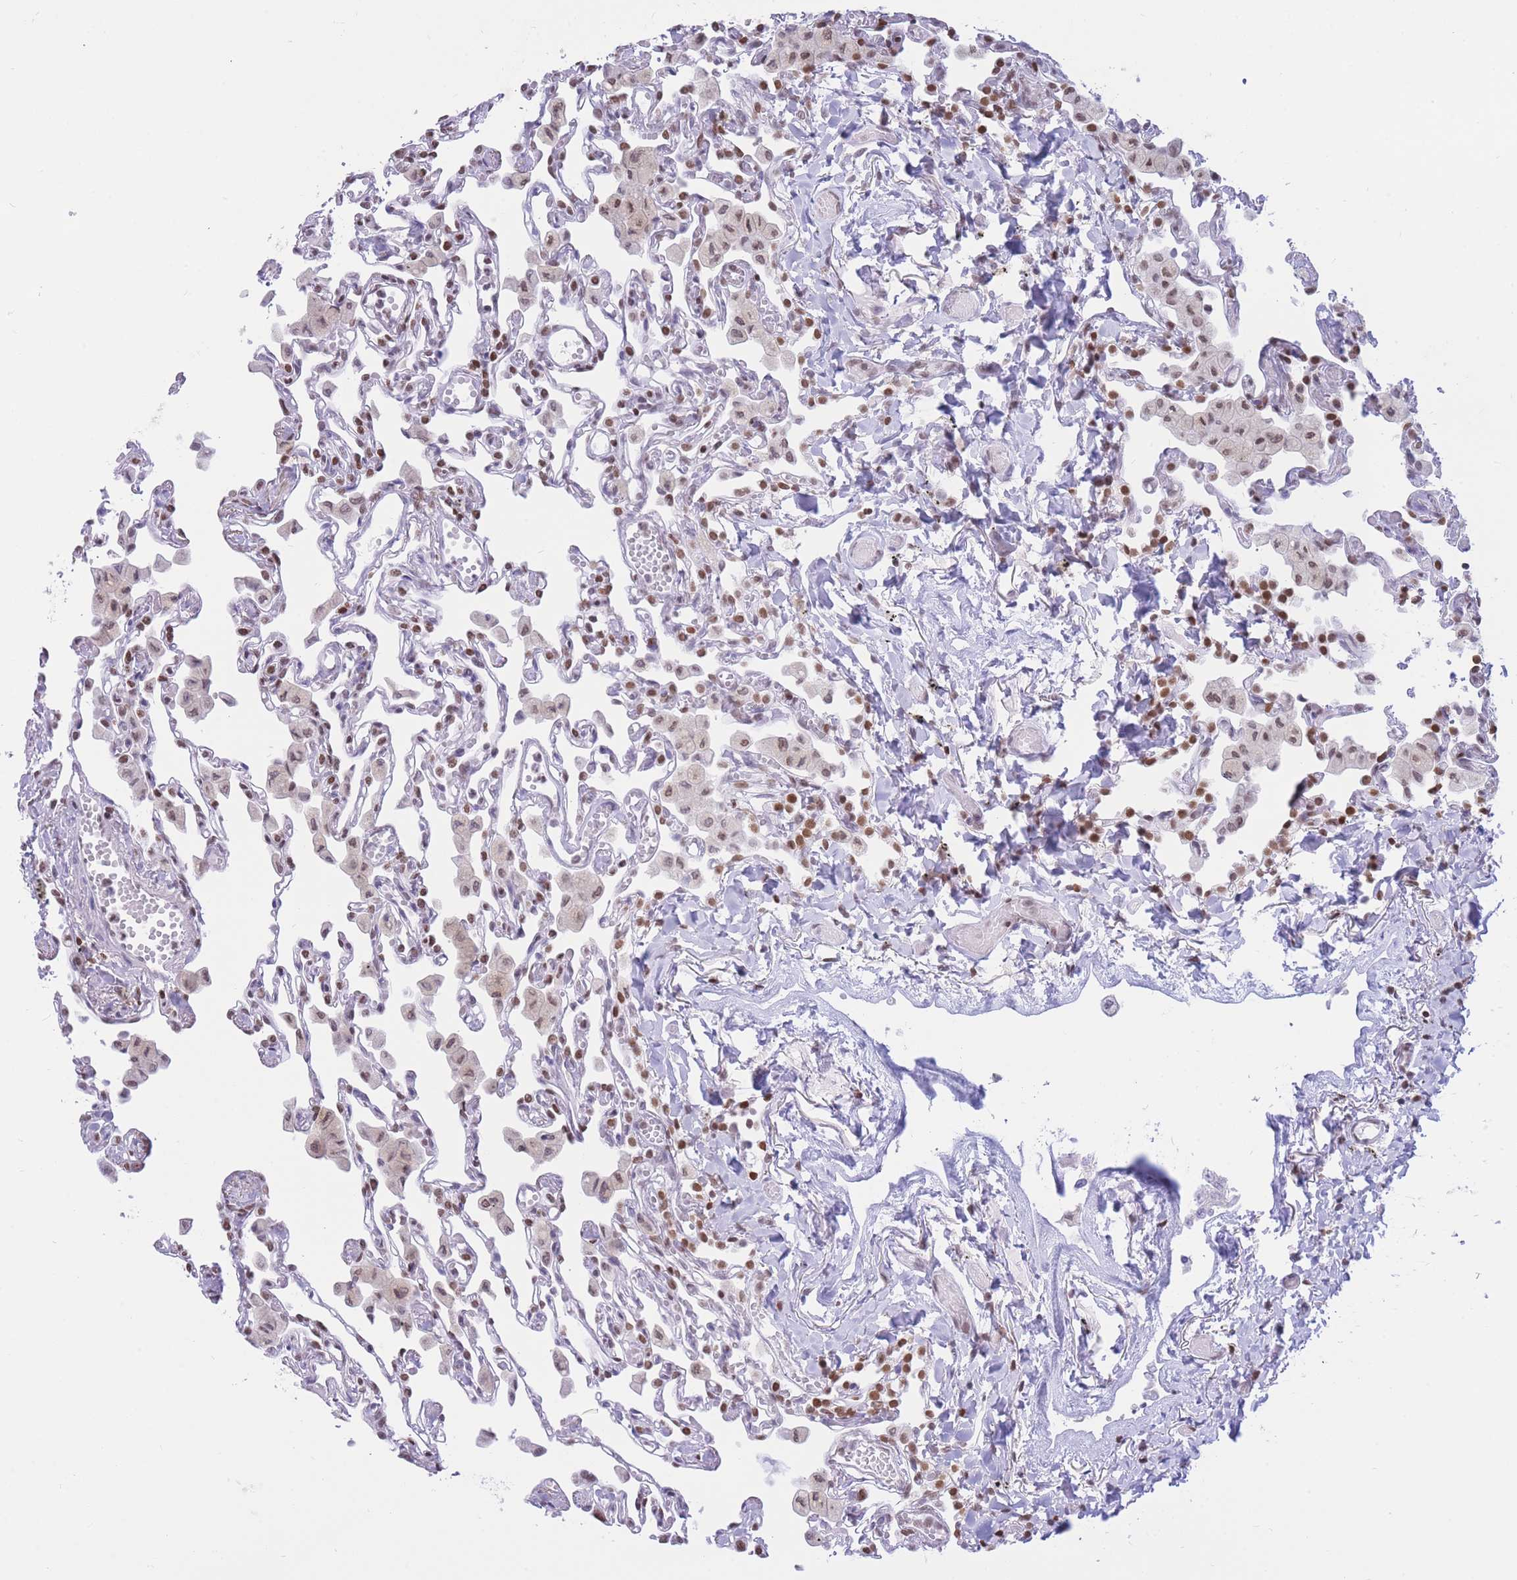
{"staining": {"intensity": "moderate", "quantity": "25%-75%", "location": "nuclear"}, "tissue": "lung", "cell_type": "Alveolar cells", "image_type": "normal", "snomed": [{"axis": "morphology", "description": "Normal tissue, NOS"}, {"axis": "topography", "description": "Bronchus"}, {"axis": "topography", "description": "Lung"}], "caption": "Immunohistochemistry (IHC) (DAB) staining of normal lung shows moderate nuclear protein expression in approximately 25%-75% of alveolar cells.", "gene": "HMGN1", "patient": {"sex": "female", "age": 49}}